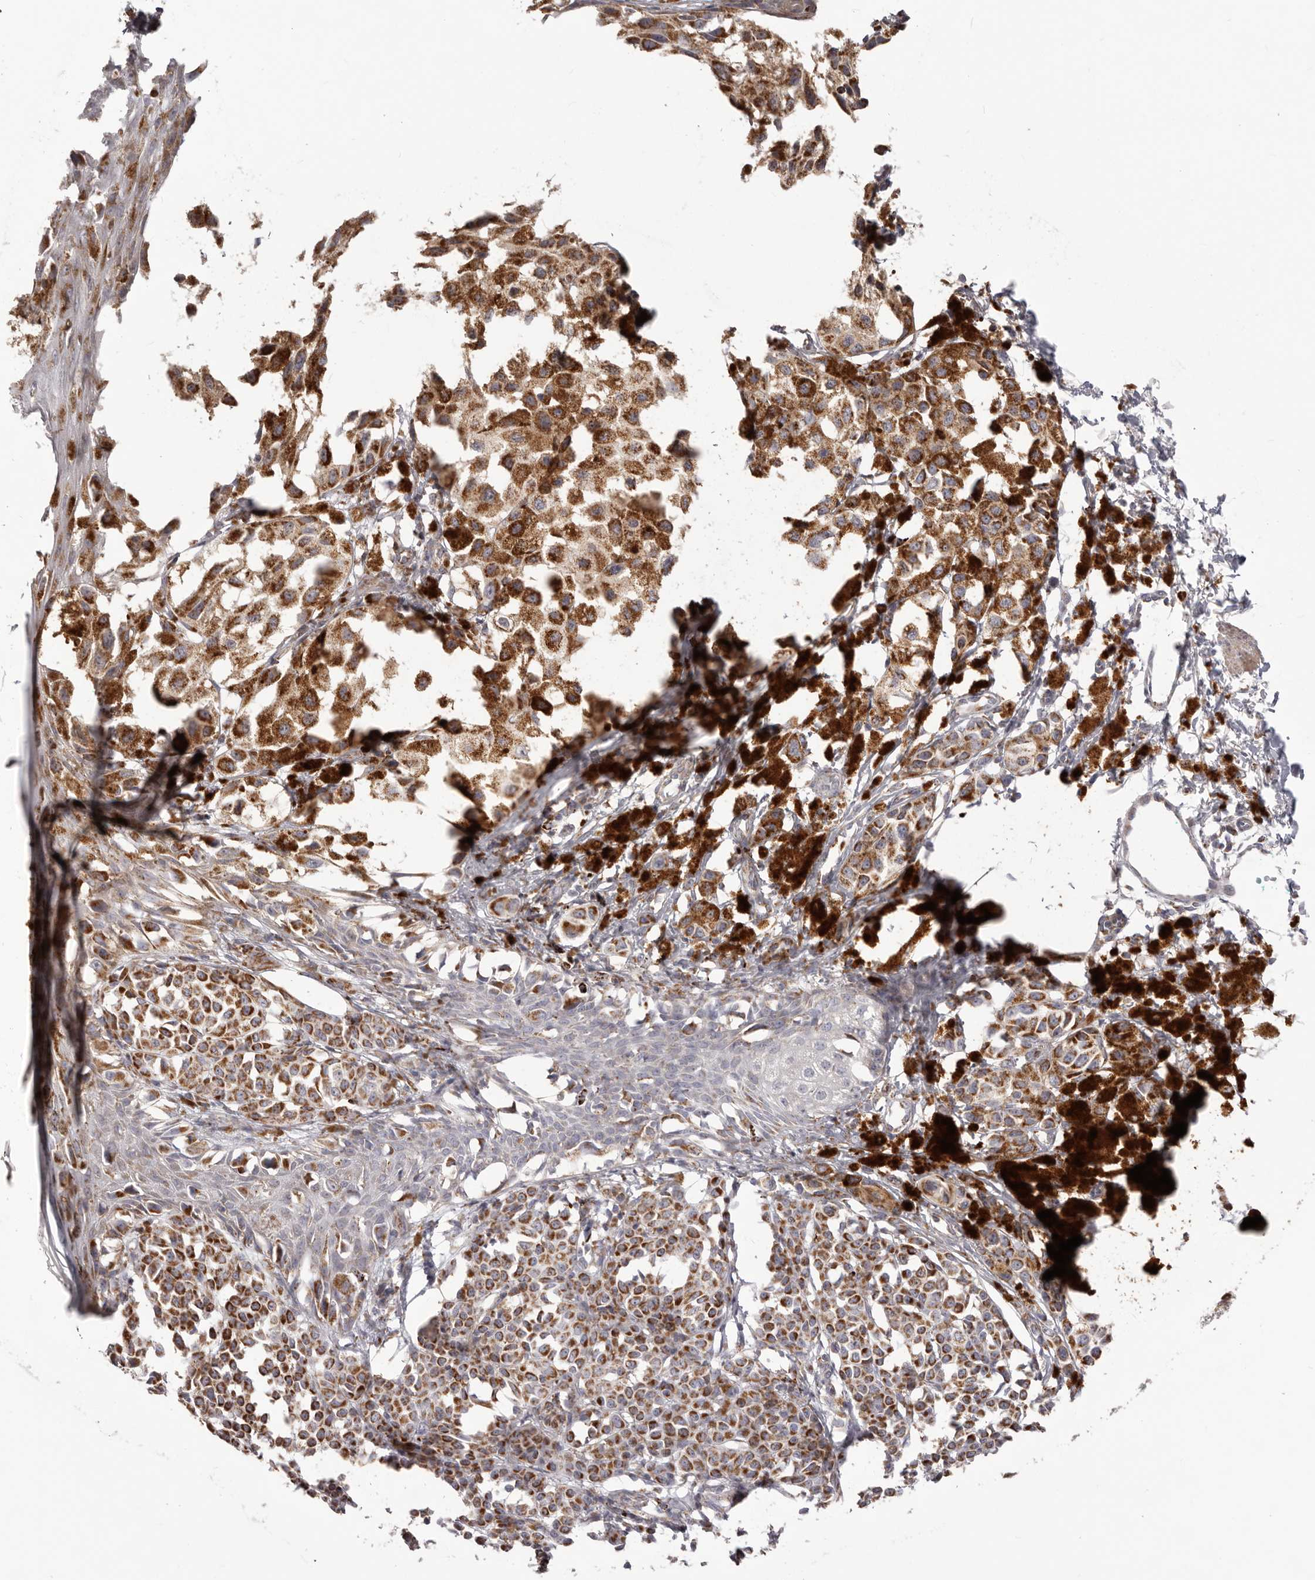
{"staining": {"intensity": "moderate", "quantity": ">75%", "location": "cytoplasmic/membranous"}, "tissue": "melanoma", "cell_type": "Tumor cells", "image_type": "cancer", "snomed": [{"axis": "morphology", "description": "Malignant melanoma, NOS"}, {"axis": "topography", "description": "Skin of leg"}], "caption": "Human melanoma stained with a protein marker exhibits moderate staining in tumor cells.", "gene": "PRMT2", "patient": {"sex": "female", "age": 72}}